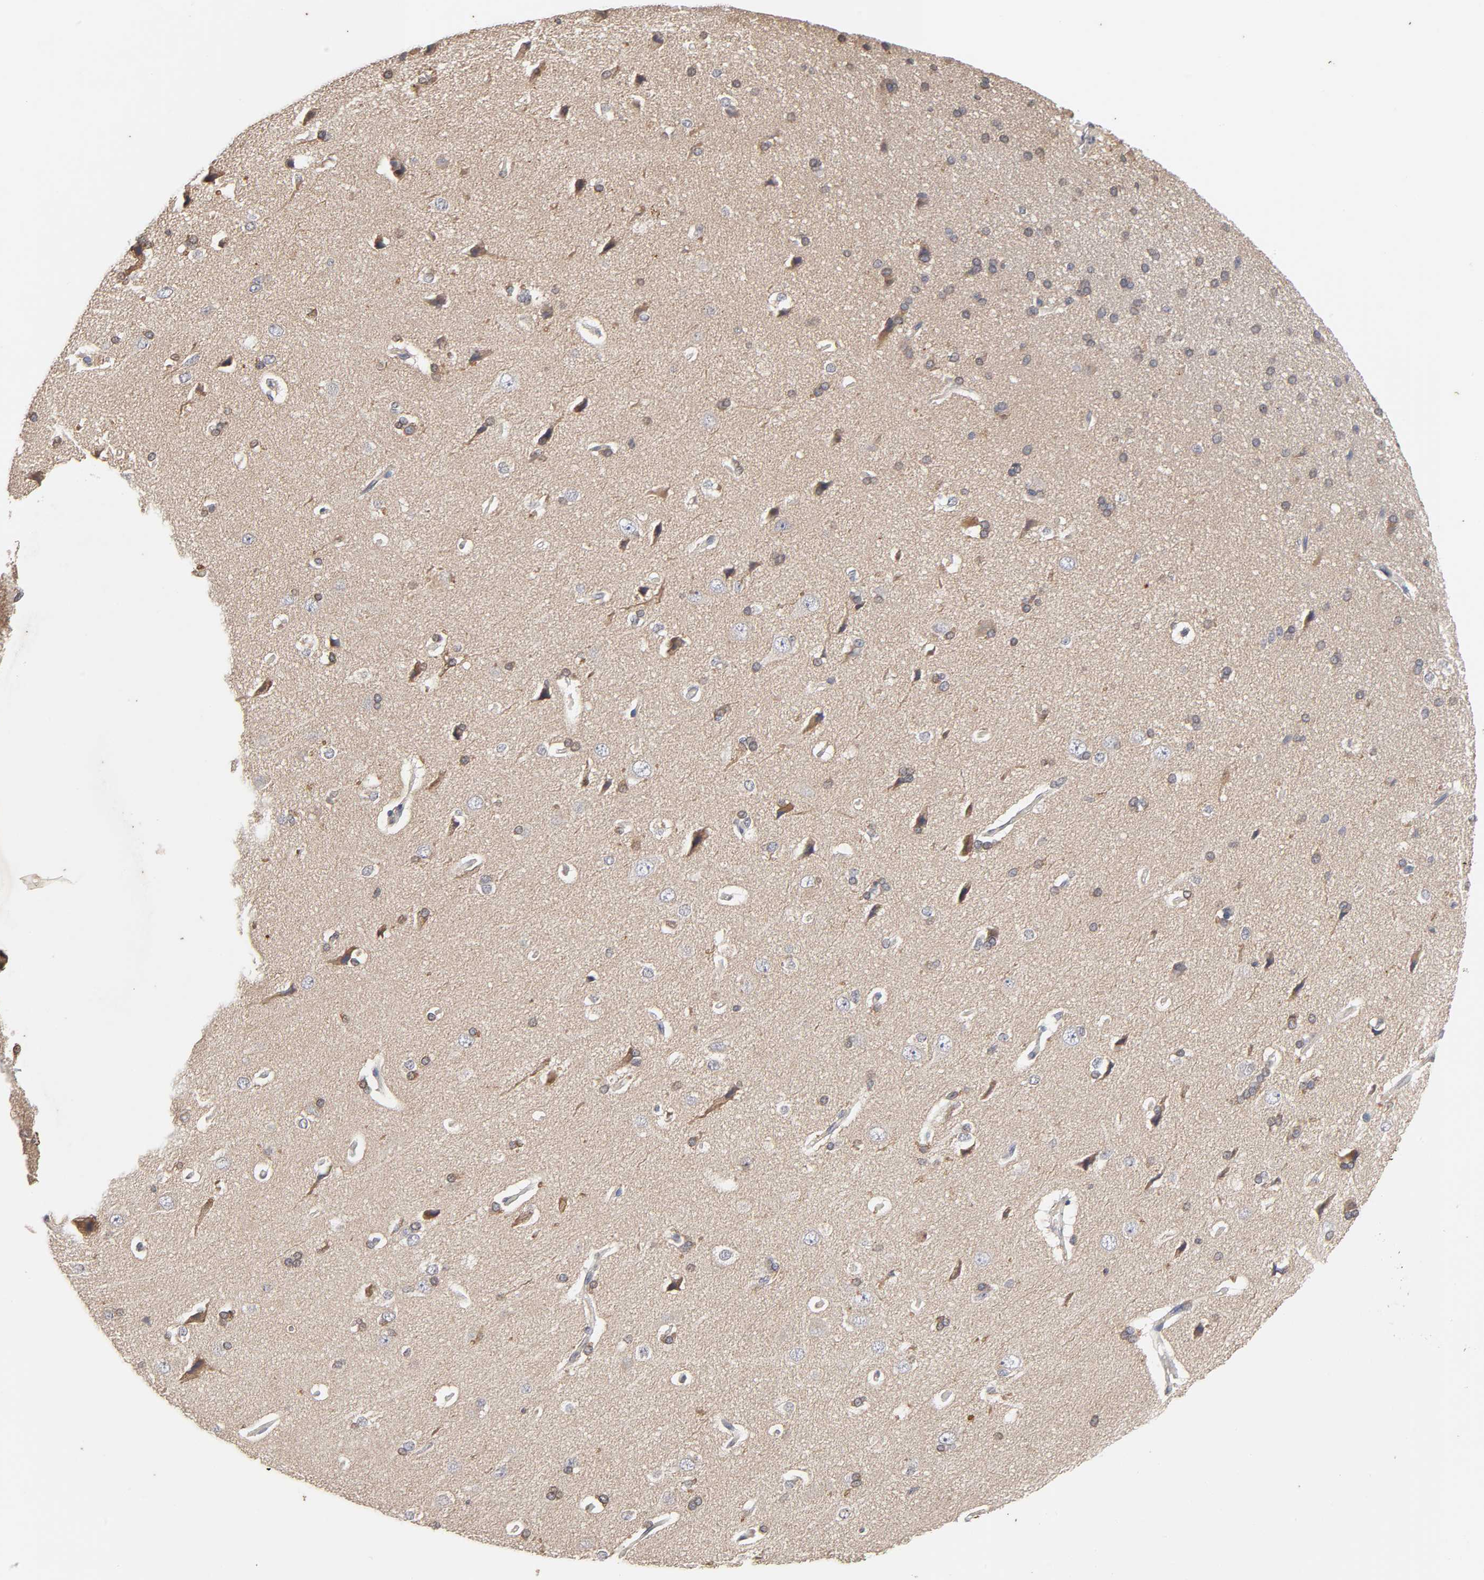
{"staining": {"intensity": "negative", "quantity": "none", "location": "none"}, "tissue": "cerebral cortex", "cell_type": "Endothelial cells", "image_type": "normal", "snomed": [{"axis": "morphology", "description": "Normal tissue, NOS"}, {"axis": "topography", "description": "Cerebral cortex"}], "caption": "An IHC image of normal cerebral cortex is shown. There is no staining in endothelial cells of cerebral cortex.", "gene": "CXADR", "patient": {"sex": "male", "age": 62}}